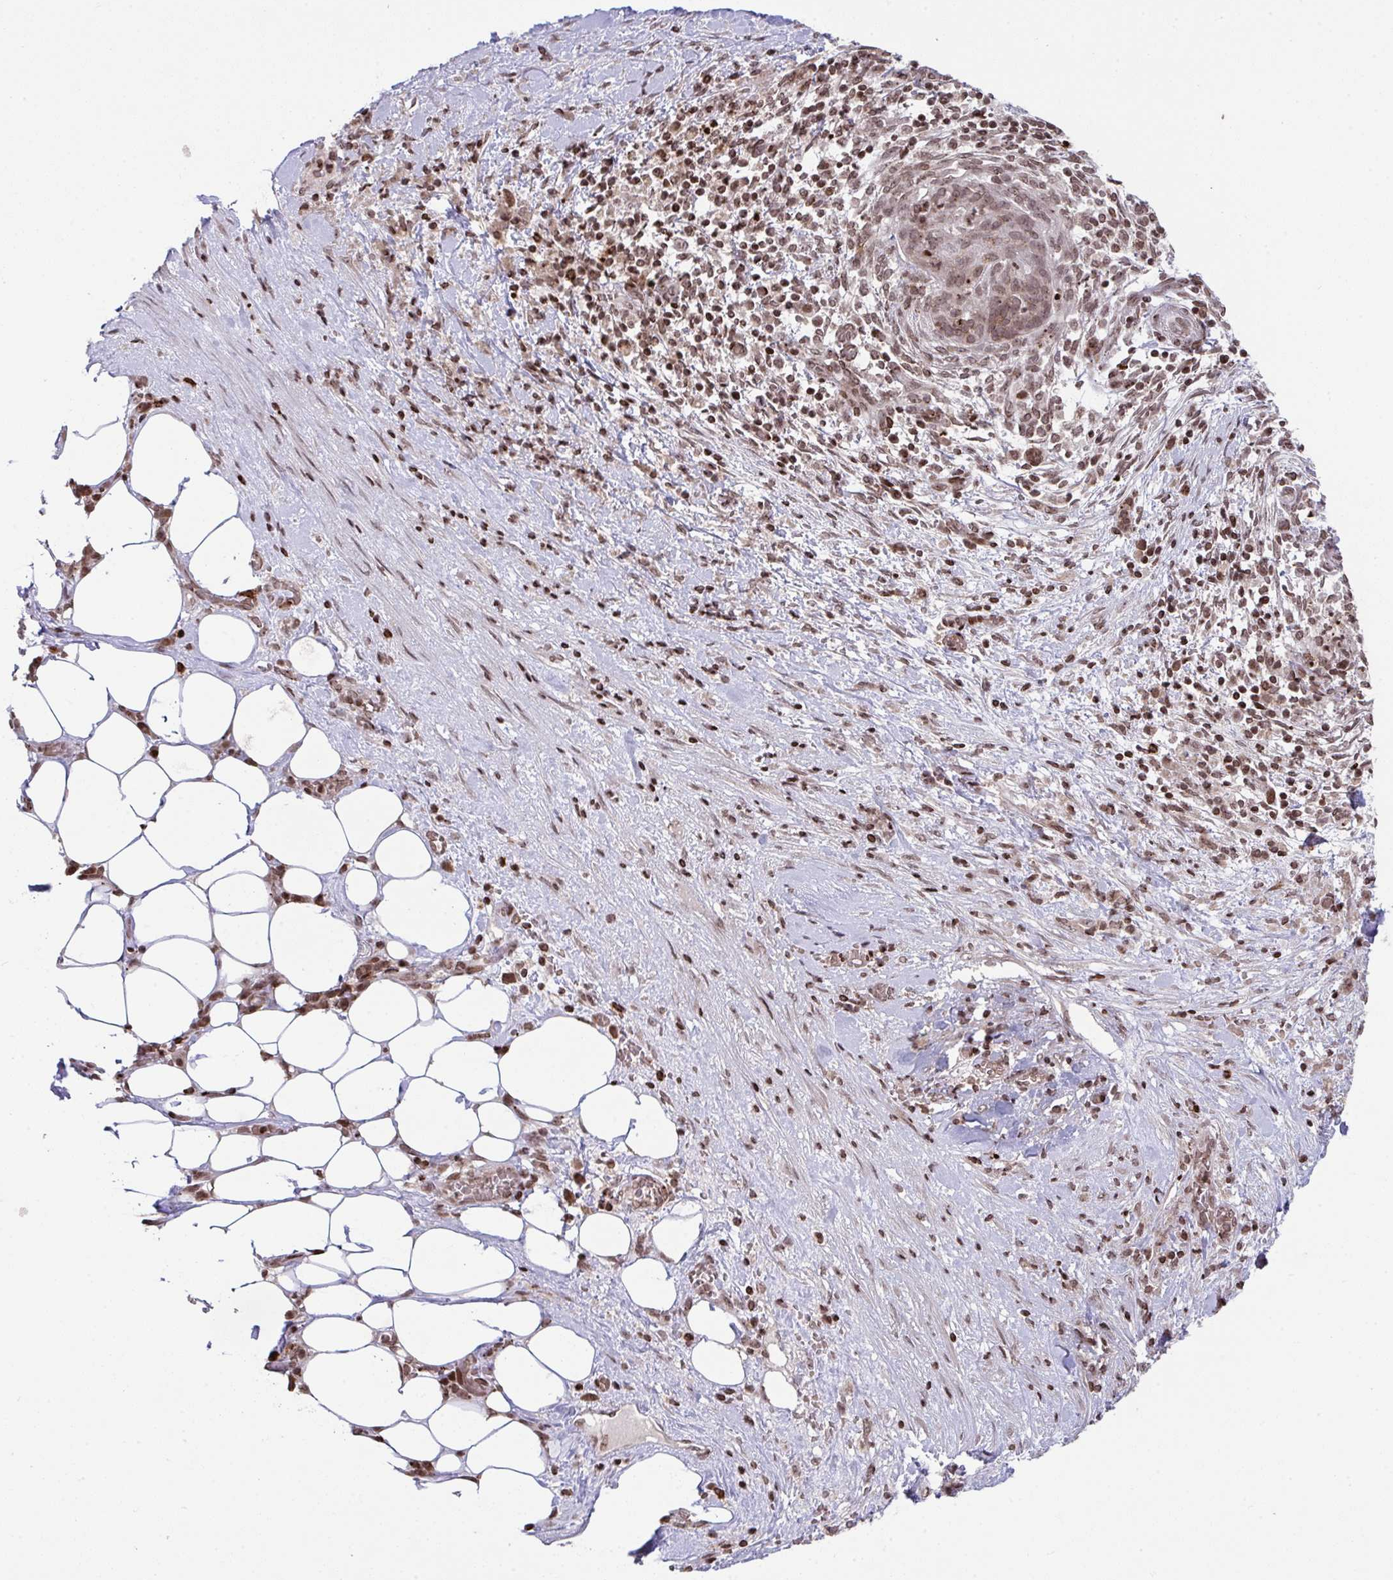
{"staining": {"intensity": "moderate", "quantity": ">75%", "location": "nuclear"}, "tissue": "pancreatic cancer", "cell_type": "Tumor cells", "image_type": "cancer", "snomed": [{"axis": "morphology", "description": "Adenocarcinoma, NOS"}, {"axis": "topography", "description": "Pancreas"}], "caption": "Human pancreatic cancer (adenocarcinoma) stained with a protein marker displays moderate staining in tumor cells.", "gene": "NIP7", "patient": {"sex": "male", "age": 44}}